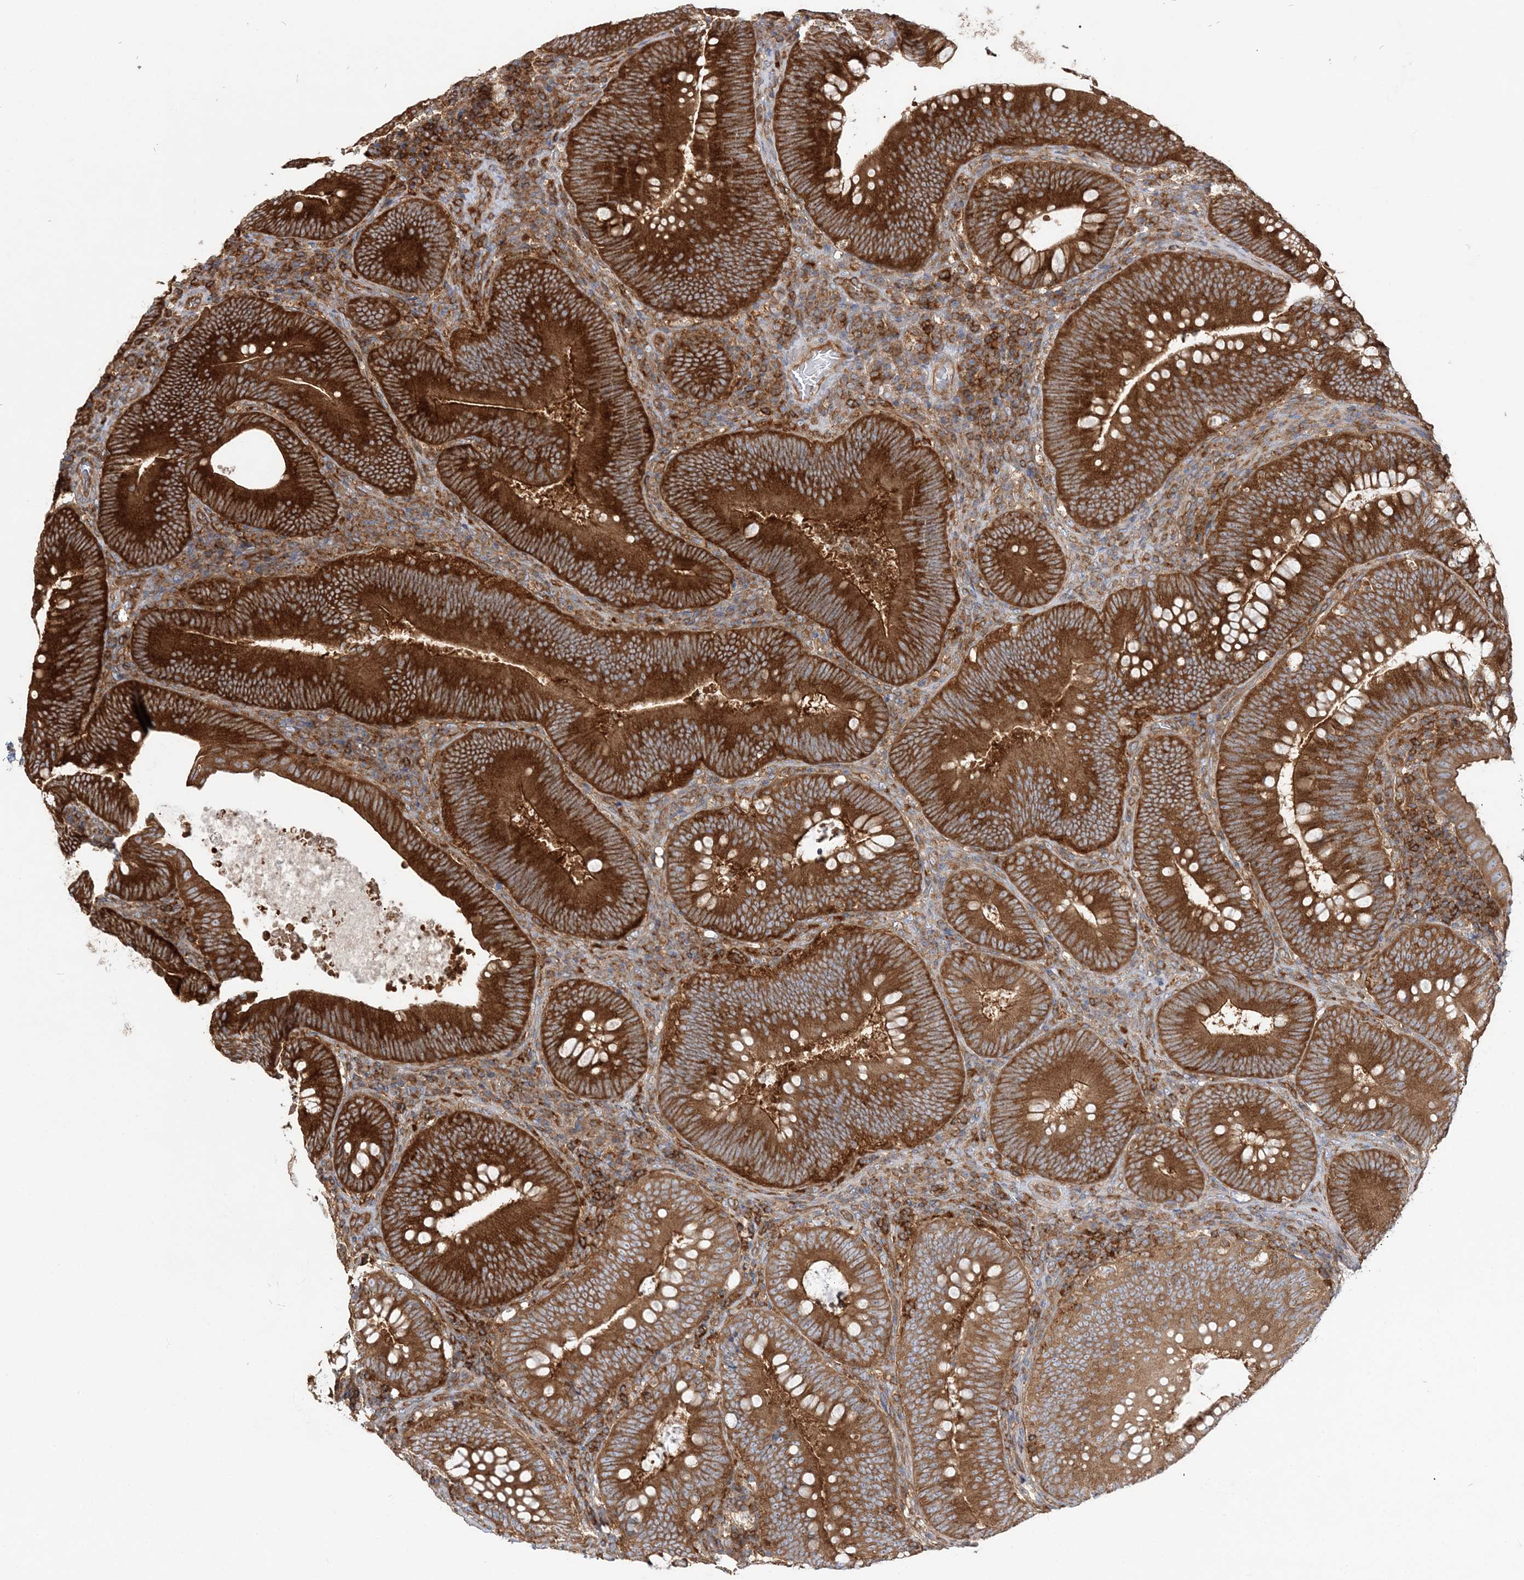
{"staining": {"intensity": "strong", "quantity": ">75%", "location": "cytoplasmic/membranous"}, "tissue": "colorectal cancer", "cell_type": "Tumor cells", "image_type": "cancer", "snomed": [{"axis": "morphology", "description": "Normal tissue, NOS"}, {"axis": "topography", "description": "Colon"}], "caption": "Colorectal cancer was stained to show a protein in brown. There is high levels of strong cytoplasmic/membranous expression in about >75% of tumor cells.", "gene": "TBC1D5", "patient": {"sex": "female", "age": 82}}